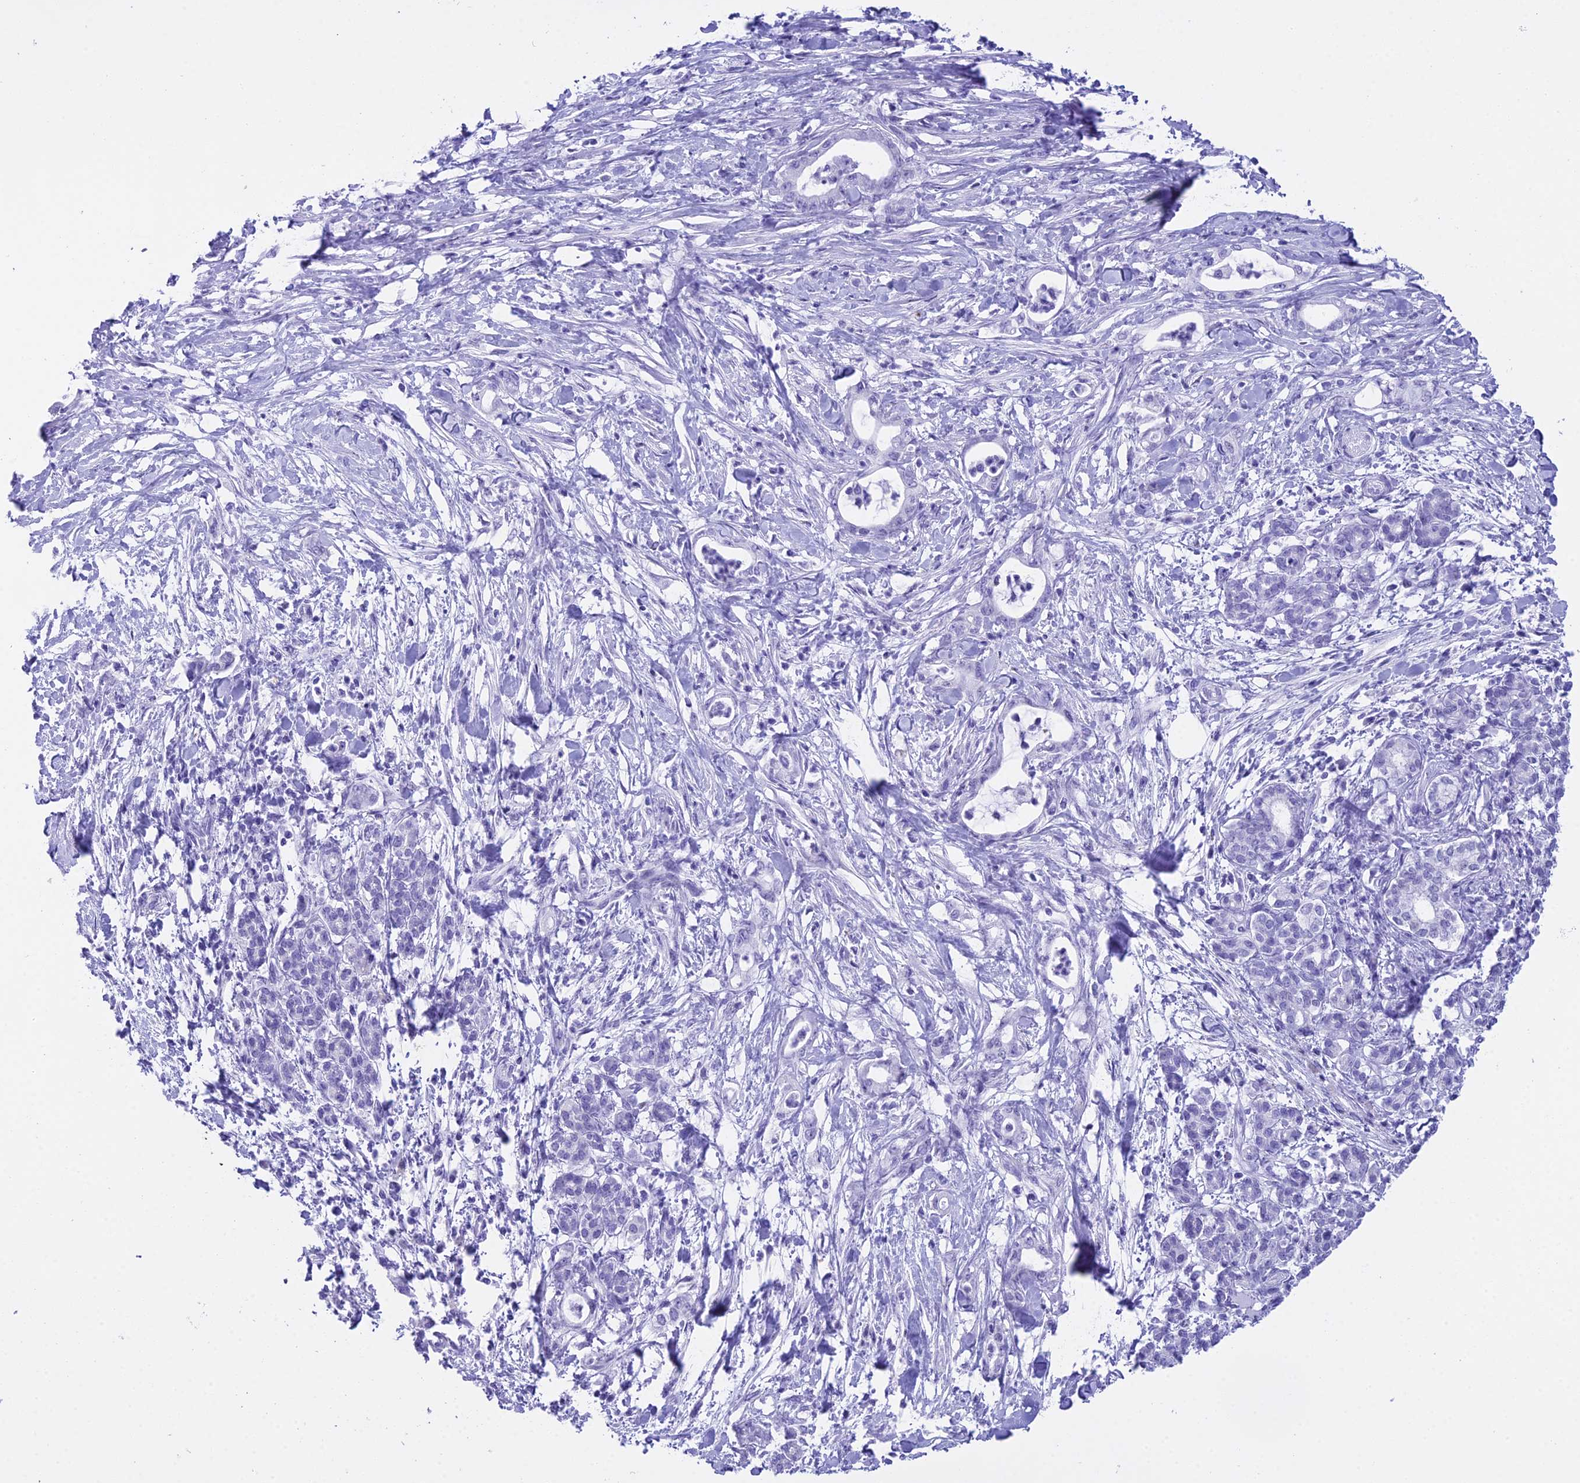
{"staining": {"intensity": "negative", "quantity": "none", "location": "none"}, "tissue": "pancreatic cancer", "cell_type": "Tumor cells", "image_type": "cancer", "snomed": [{"axis": "morphology", "description": "Adenocarcinoma, NOS"}, {"axis": "topography", "description": "Pancreas"}], "caption": "This is an IHC micrograph of pancreatic adenocarcinoma. There is no expression in tumor cells.", "gene": "RNPS1", "patient": {"sex": "female", "age": 55}}